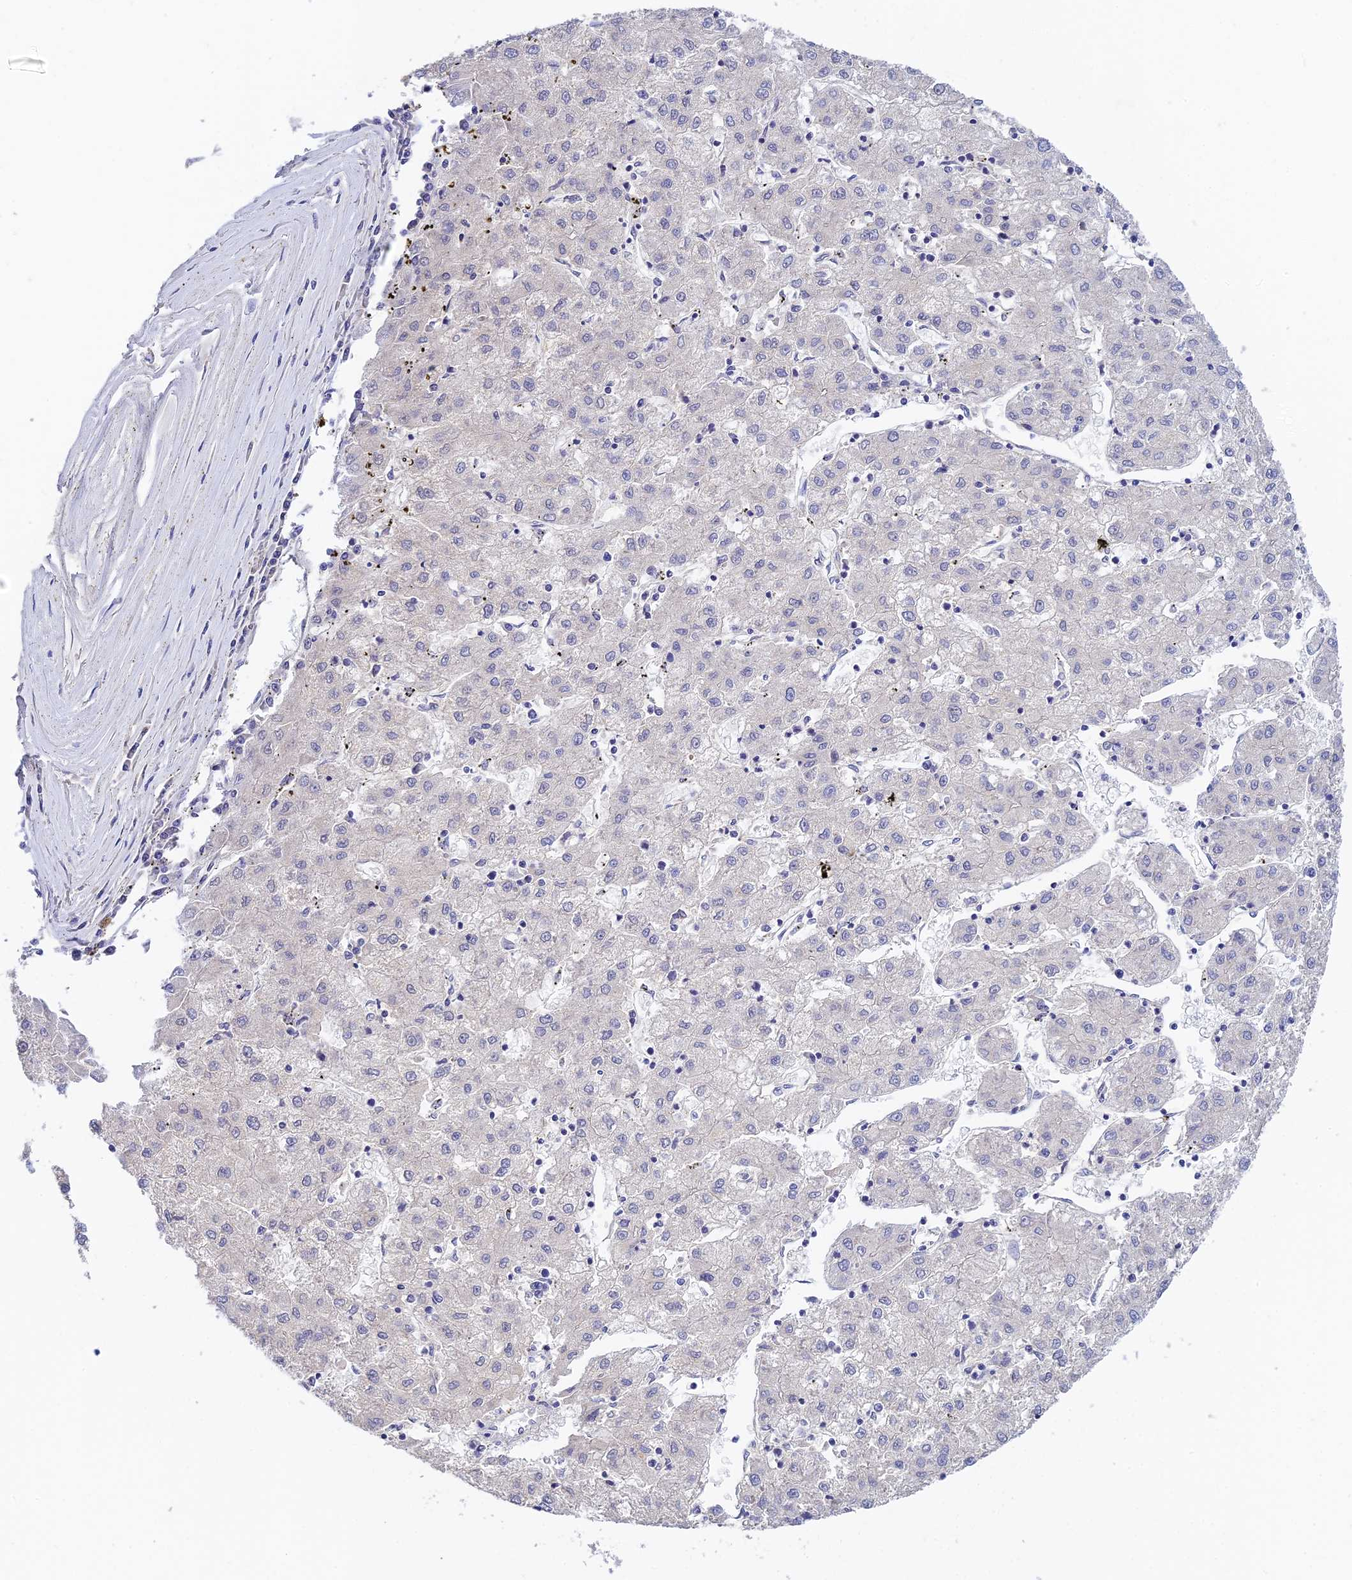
{"staining": {"intensity": "negative", "quantity": "none", "location": "none"}, "tissue": "liver cancer", "cell_type": "Tumor cells", "image_type": "cancer", "snomed": [{"axis": "morphology", "description": "Carcinoma, Hepatocellular, NOS"}, {"axis": "topography", "description": "Liver"}], "caption": "This is a image of IHC staining of hepatocellular carcinoma (liver), which shows no expression in tumor cells.", "gene": "HOXB1", "patient": {"sex": "male", "age": 72}}